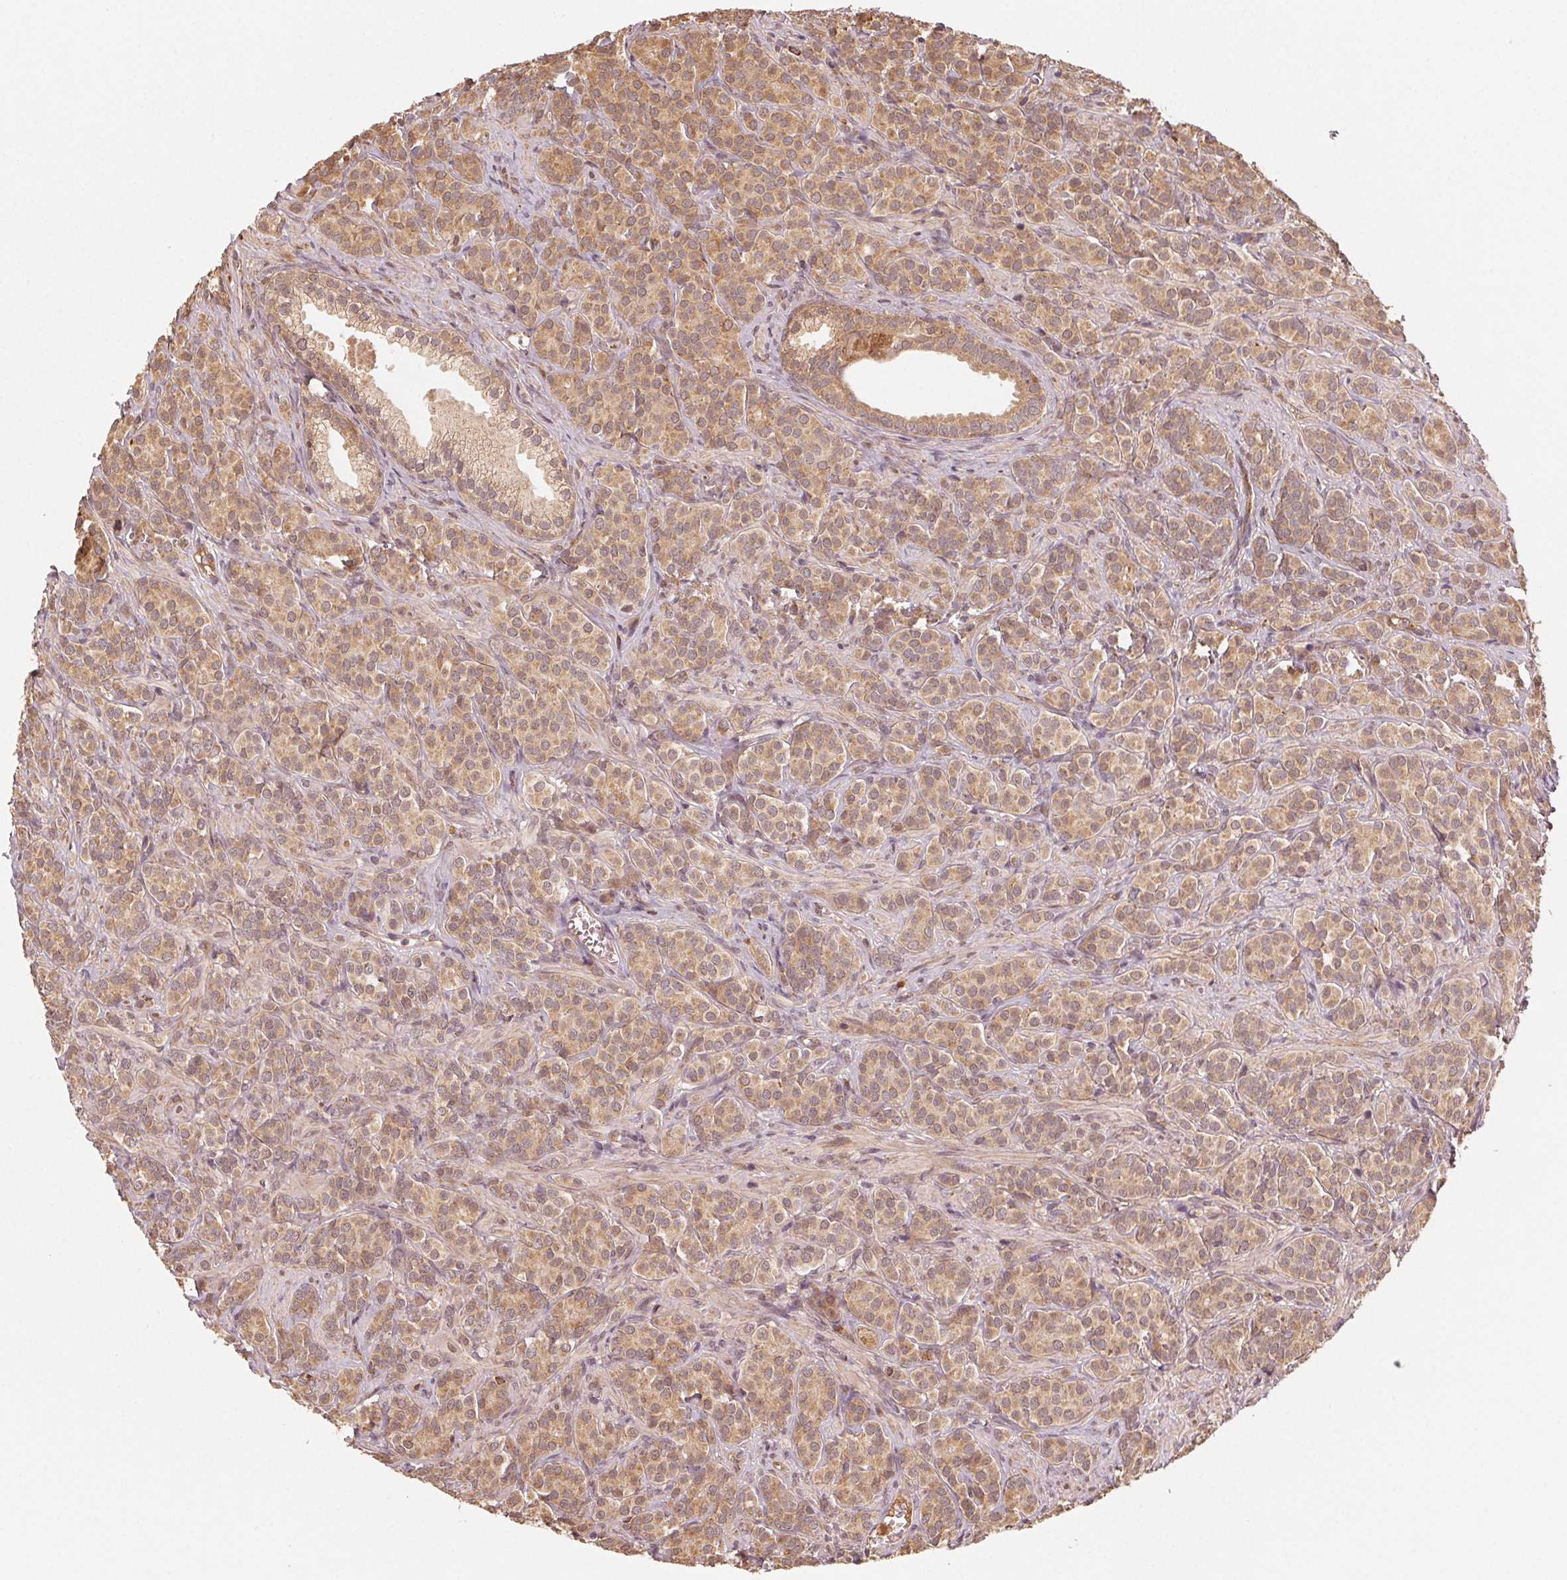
{"staining": {"intensity": "moderate", "quantity": ">75%", "location": "cytoplasmic/membranous"}, "tissue": "prostate cancer", "cell_type": "Tumor cells", "image_type": "cancer", "snomed": [{"axis": "morphology", "description": "Adenocarcinoma, High grade"}, {"axis": "topography", "description": "Prostate"}], "caption": "Immunohistochemistry micrograph of prostate high-grade adenocarcinoma stained for a protein (brown), which reveals medium levels of moderate cytoplasmic/membranous staining in approximately >75% of tumor cells.", "gene": "WBP2", "patient": {"sex": "male", "age": 84}}